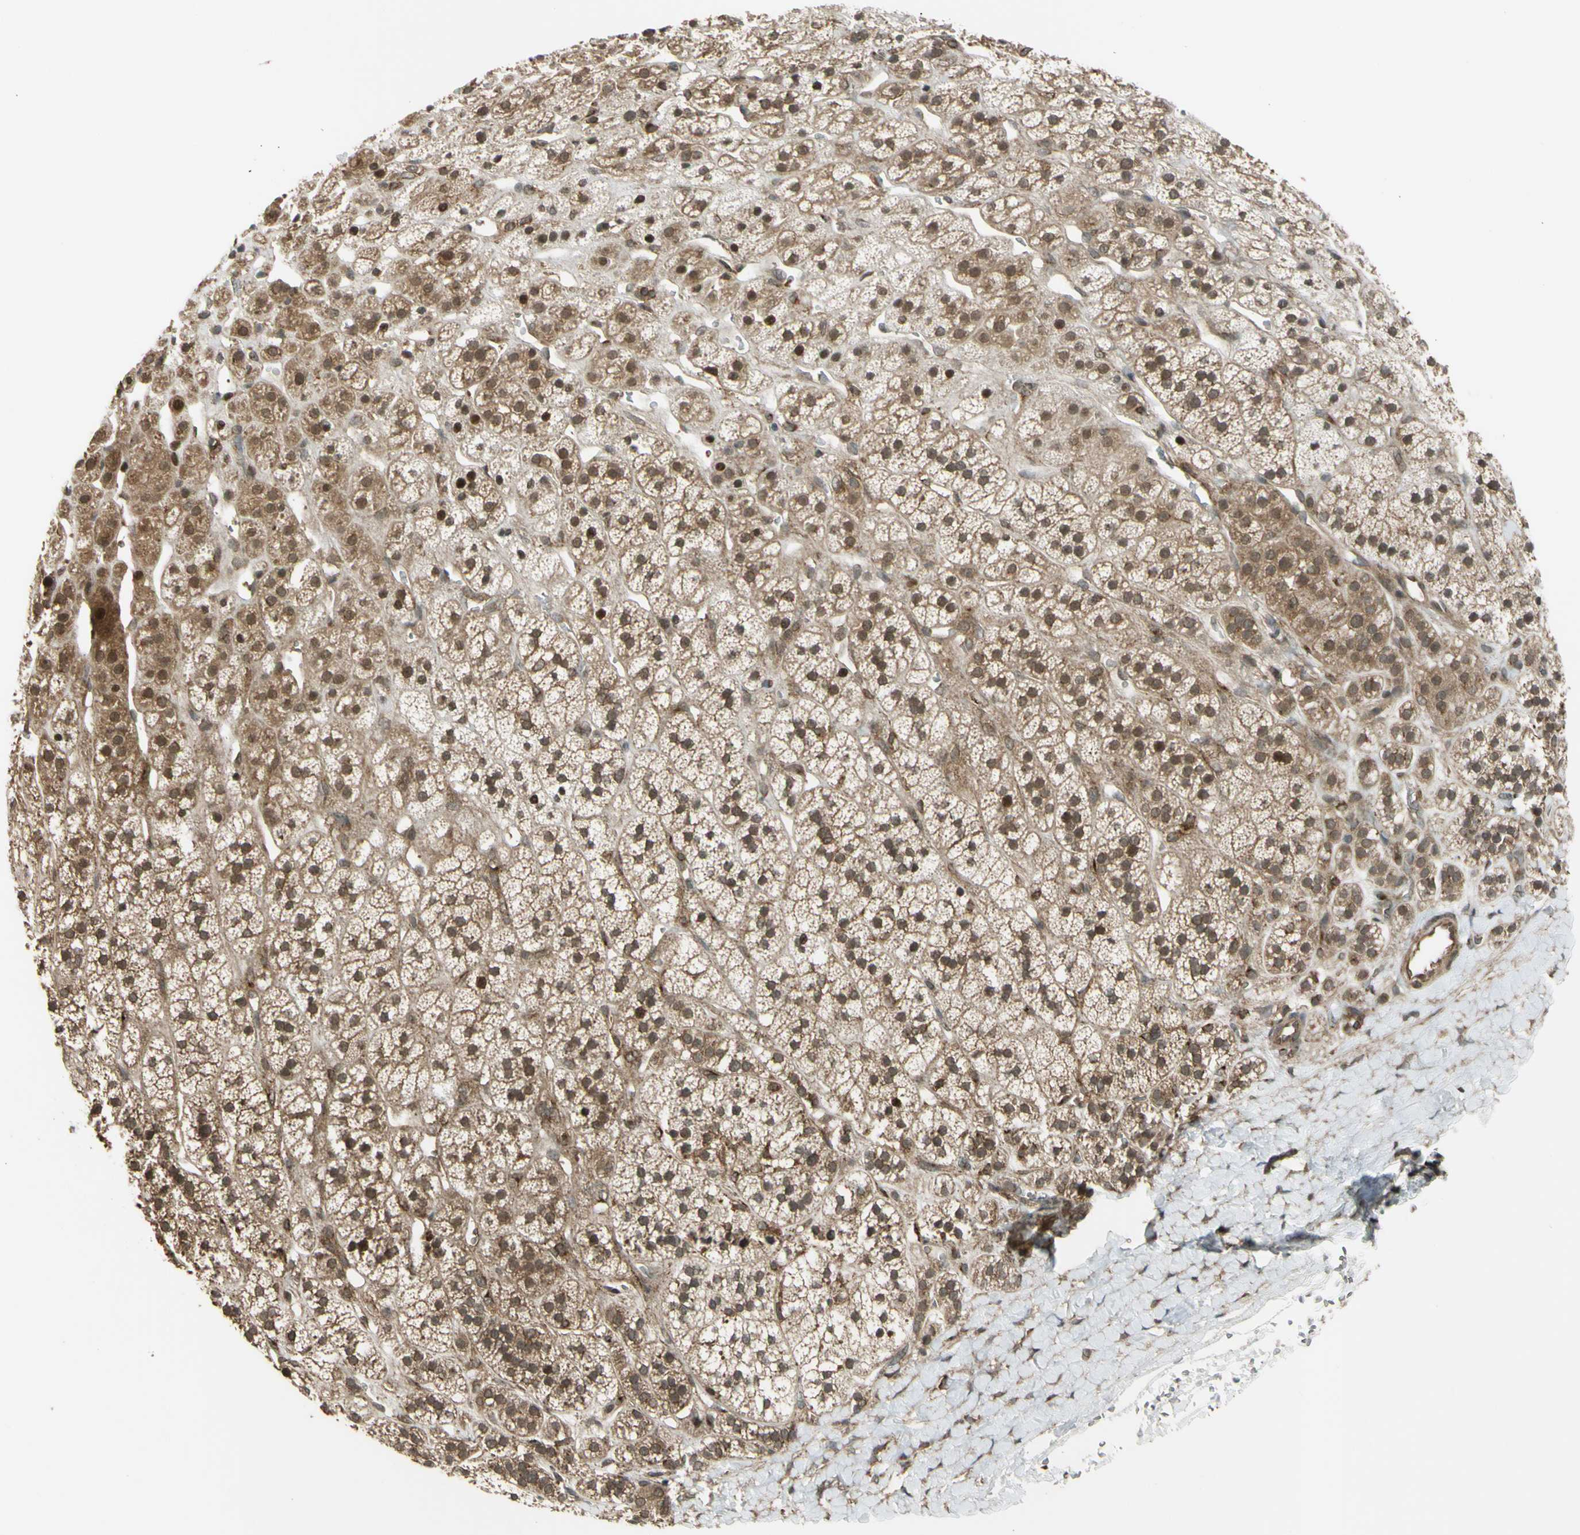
{"staining": {"intensity": "moderate", "quantity": ">75%", "location": "cytoplasmic/membranous,nuclear"}, "tissue": "adrenal gland", "cell_type": "Glandular cells", "image_type": "normal", "snomed": [{"axis": "morphology", "description": "Normal tissue, NOS"}, {"axis": "topography", "description": "Adrenal gland"}], "caption": "This micrograph demonstrates IHC staining of benign adrenal gland, with medium moderate cytoplasmic/membranous,nuclear staining in approximately >75% of glandular cells.", "gene": "FLII", "patient": {"sex": "male", "age": 56}}